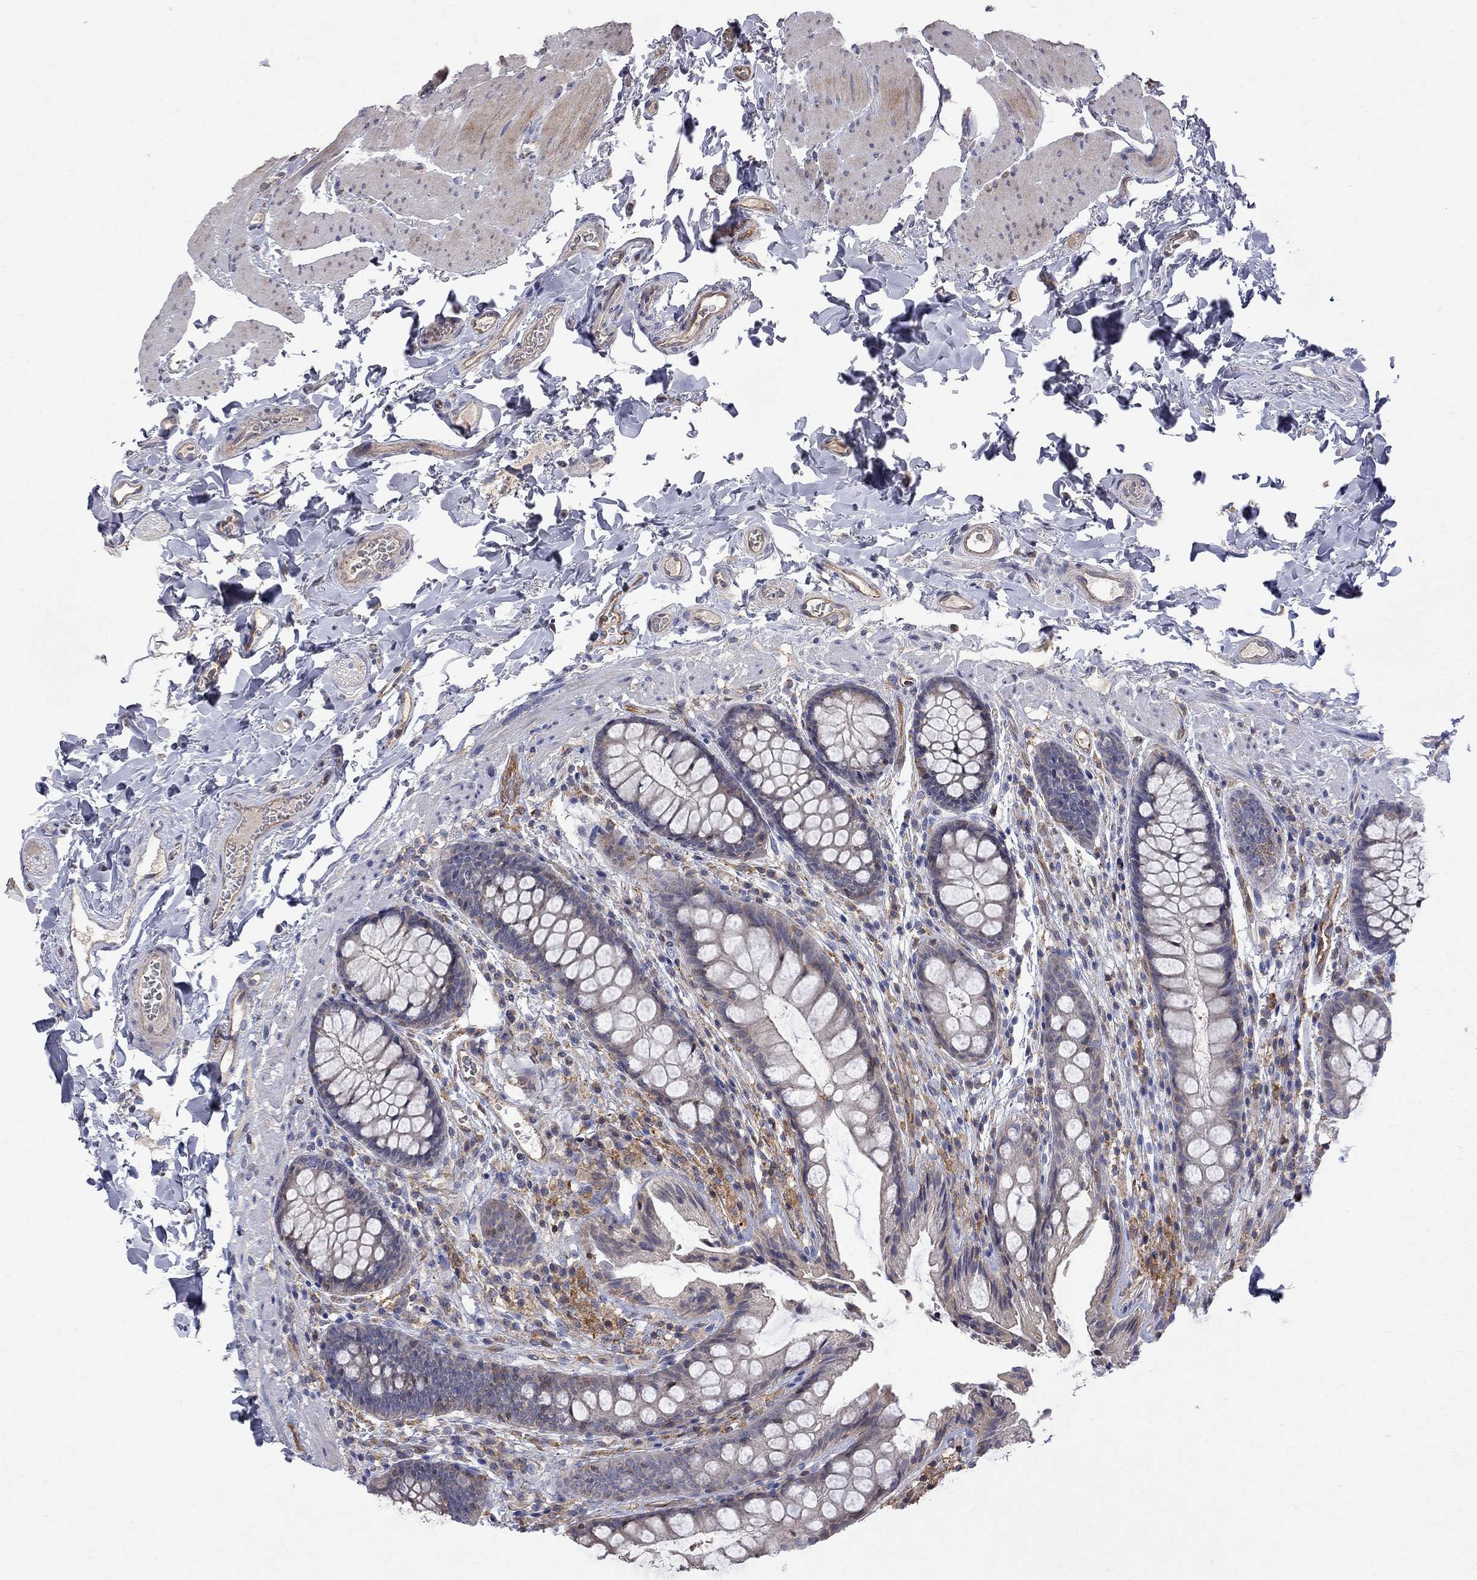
{"staining": {"intensity": "strong", "quantity": ">75%", "location": "cytoplasmic/membranous"}, "tissue": "colon", "cell_type": "Endothelial cells", "image_type": "normal", "snomed": [{"axis": "morphology", "description": "Normal tissue, NOS"}, {"axis": "topography", "description": "Colon"}], "caption": "Brown immunohistochemical staining in benign colon shows strong cytoplasmic/membranous positivity in about >75% of endothelial cells.", "gene": "ABI3", "patient": {"sex": "female", "age": 86}}